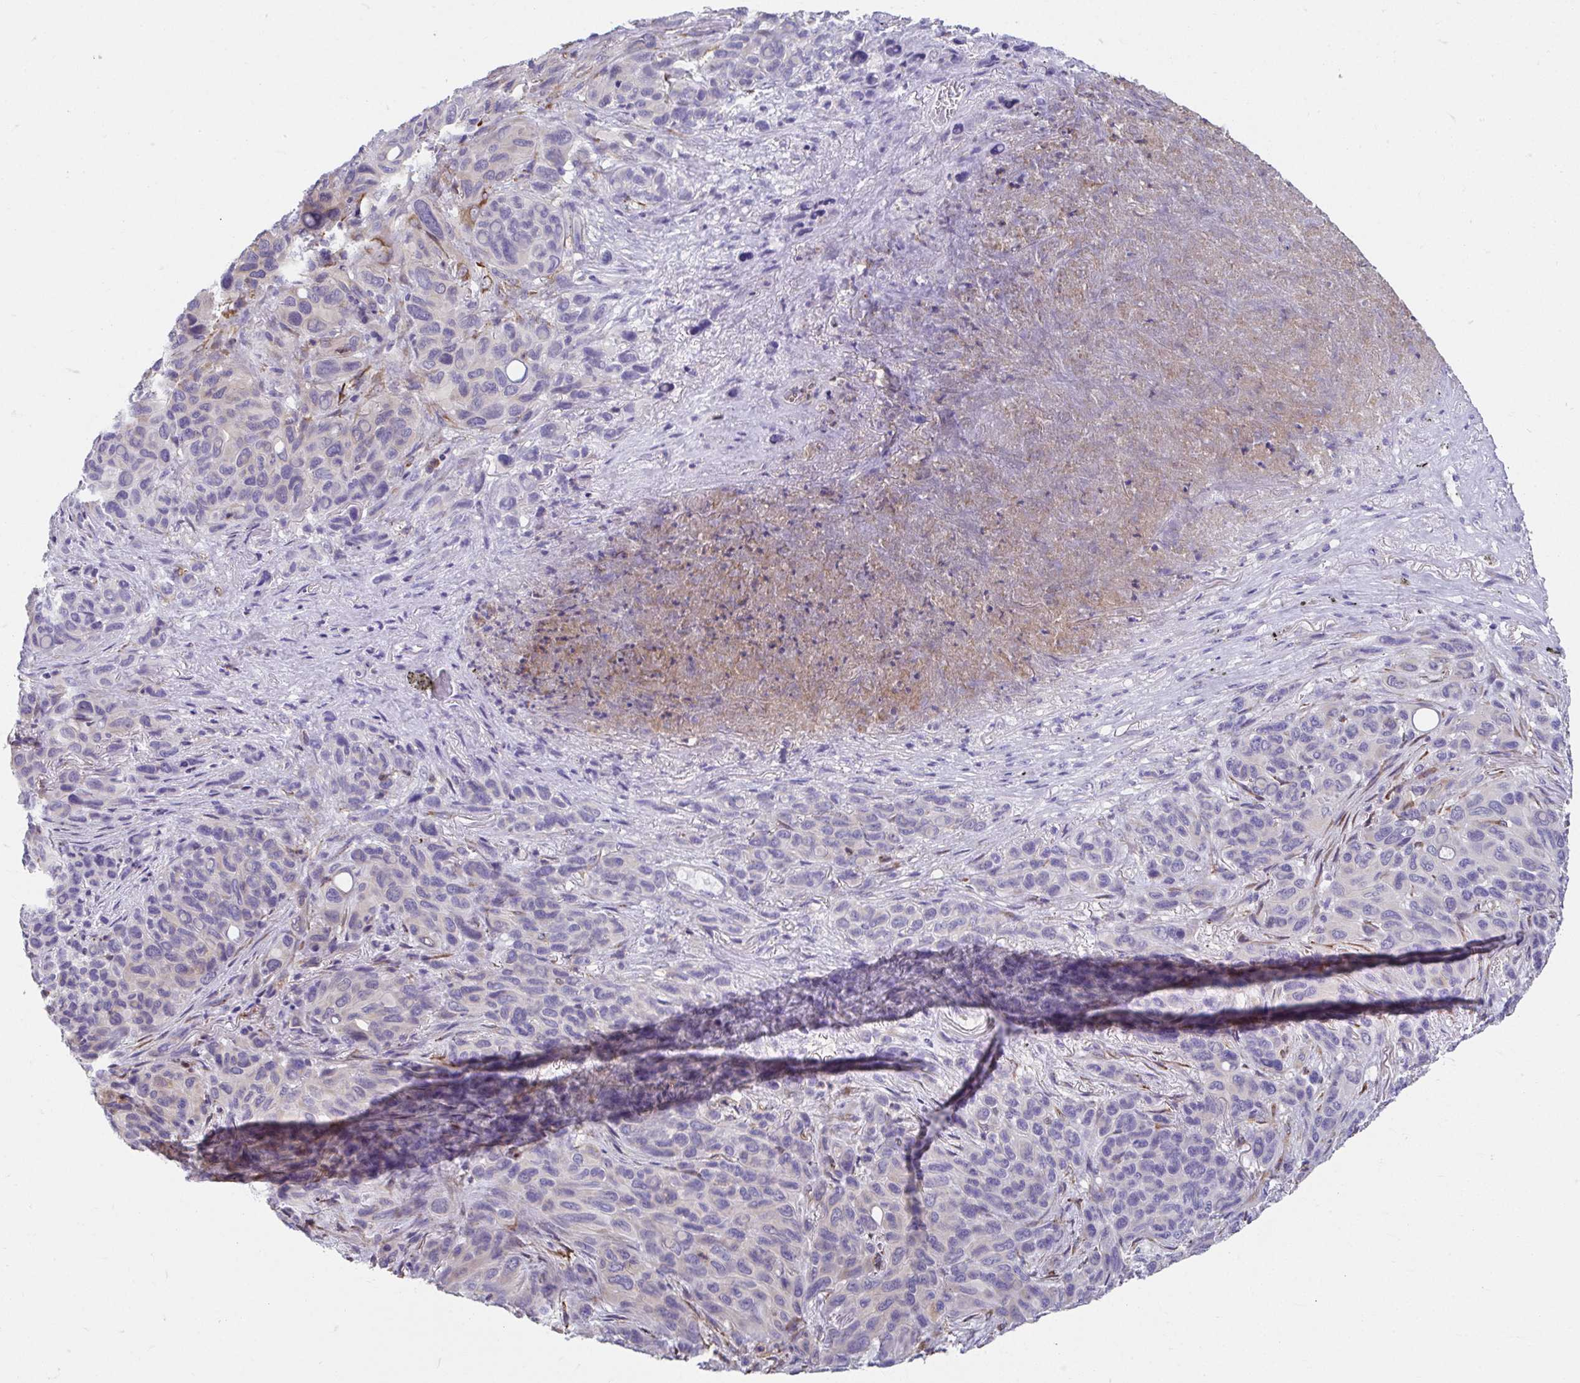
{"staining": {"intensity": "negative", "quantity": "none", "location": "none"}, "tissue": "melanoma", "cell_type": "Tumor cells", "image_type": "cancer", "snomed": [{"axis": "morphology", "description": "Malignant melanoma, Metastatic site"}, {"axis": "topography", "description": "Lung"}], "caption": "A micrograph of melanoma stained for a protein reveals no brown staining in tumor cells.", "gene": "CXCR1", "patient": {"sex": "male", "age": 48}}